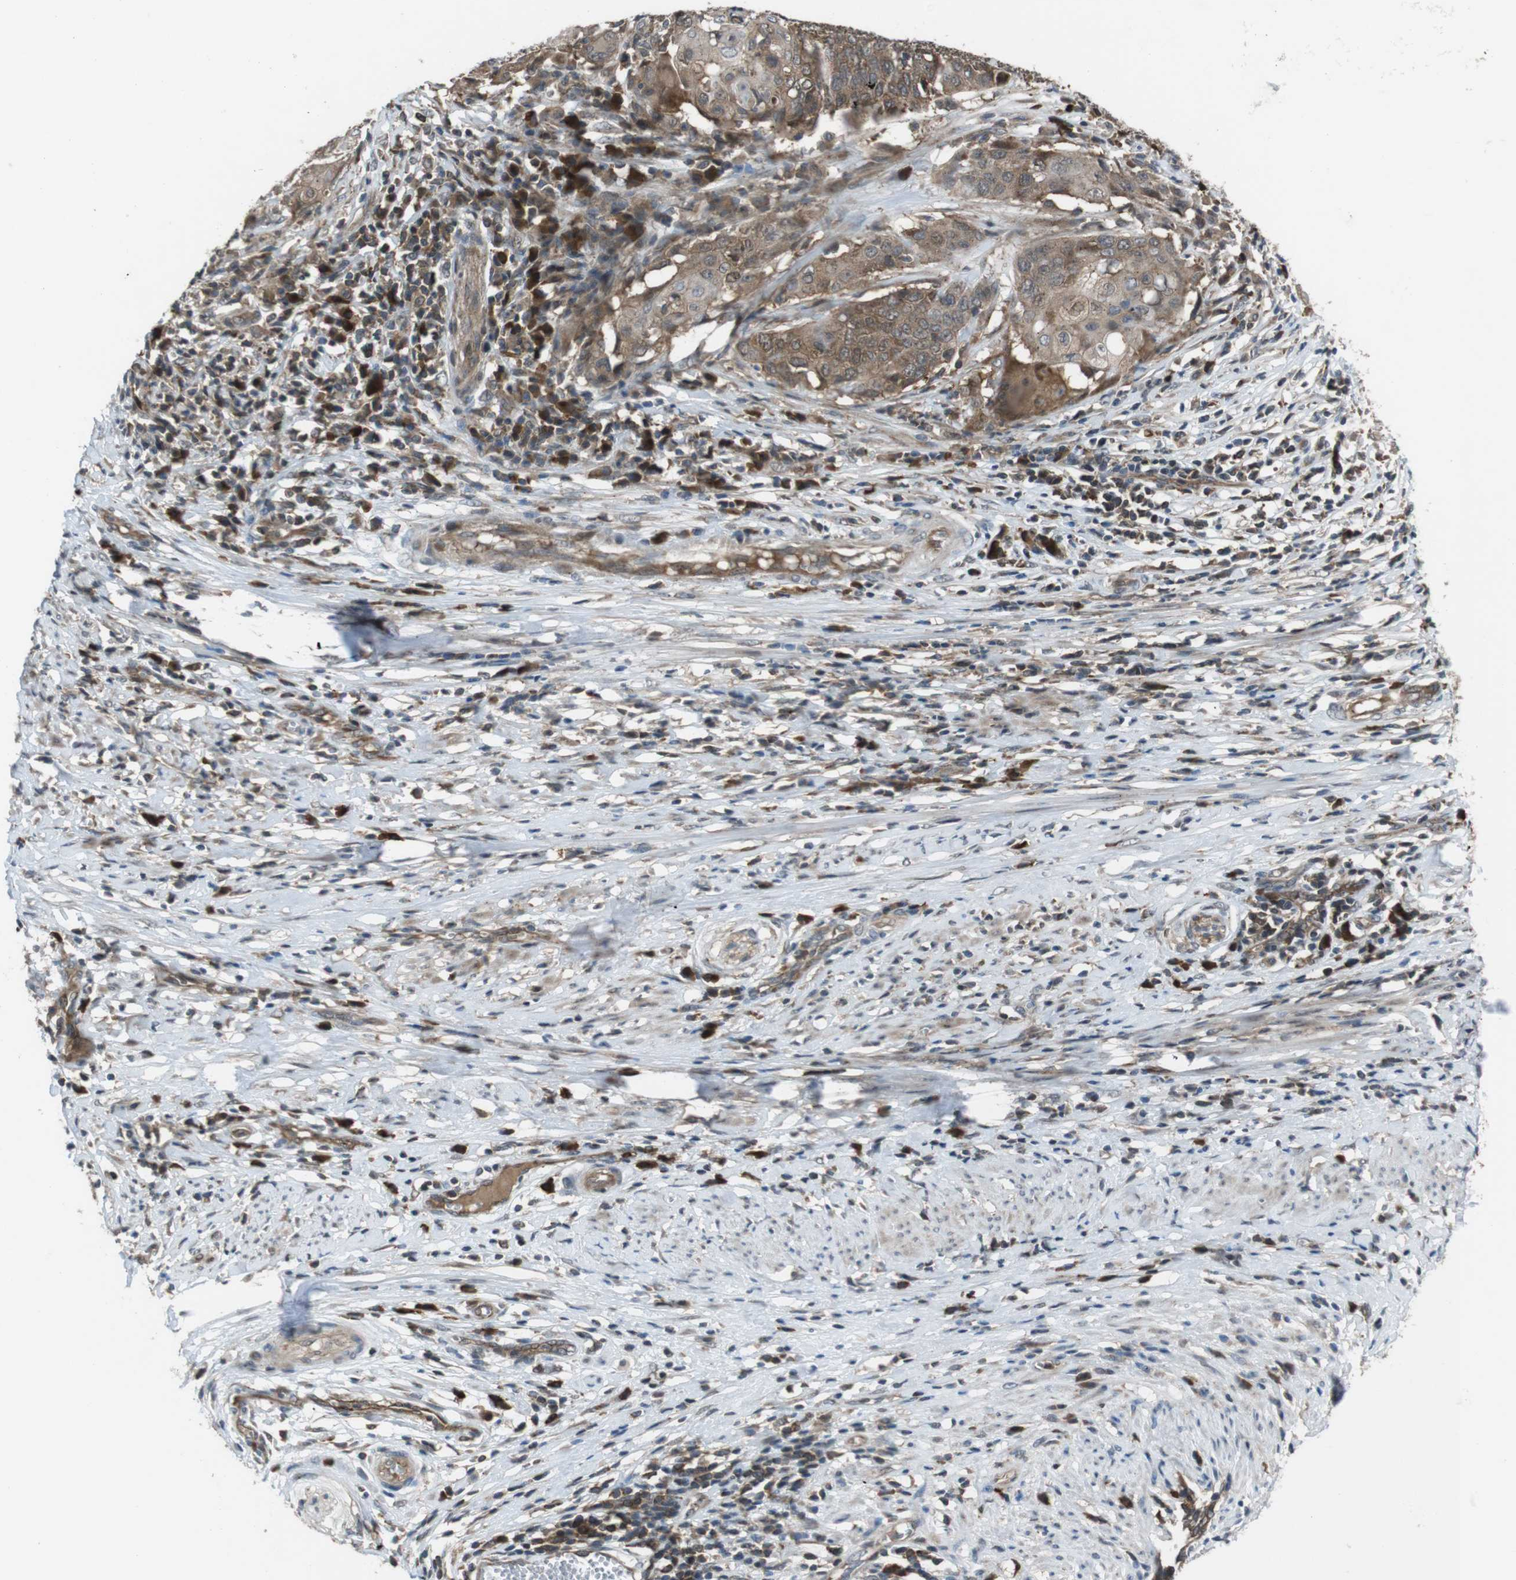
{"staining": {"intensity": "moderate", "quantity": ">75%", "location": "cytoplasmic/membranous"}, "tissue": "cervical cancer", "cell_type": "Tumor cells", "image_type": "cancer", "snomed": [{"axis": "morphology", "description": "Squamous cell carcinoma, NOS"}, {"axis": "topography", "description": "Cervix"}], "caption": "Immunohistochemistry (IHC) of human cervical squamous cell carcinoma demonstrates medium levels of moderate cytoplasmic/membranous positivity in approximately >75% of tumor cells. (Brightfield microscopy of DAB IHC at high magnification).", "gene": "SLC22A23", "patient": {"sex": "female", "age": 39}}